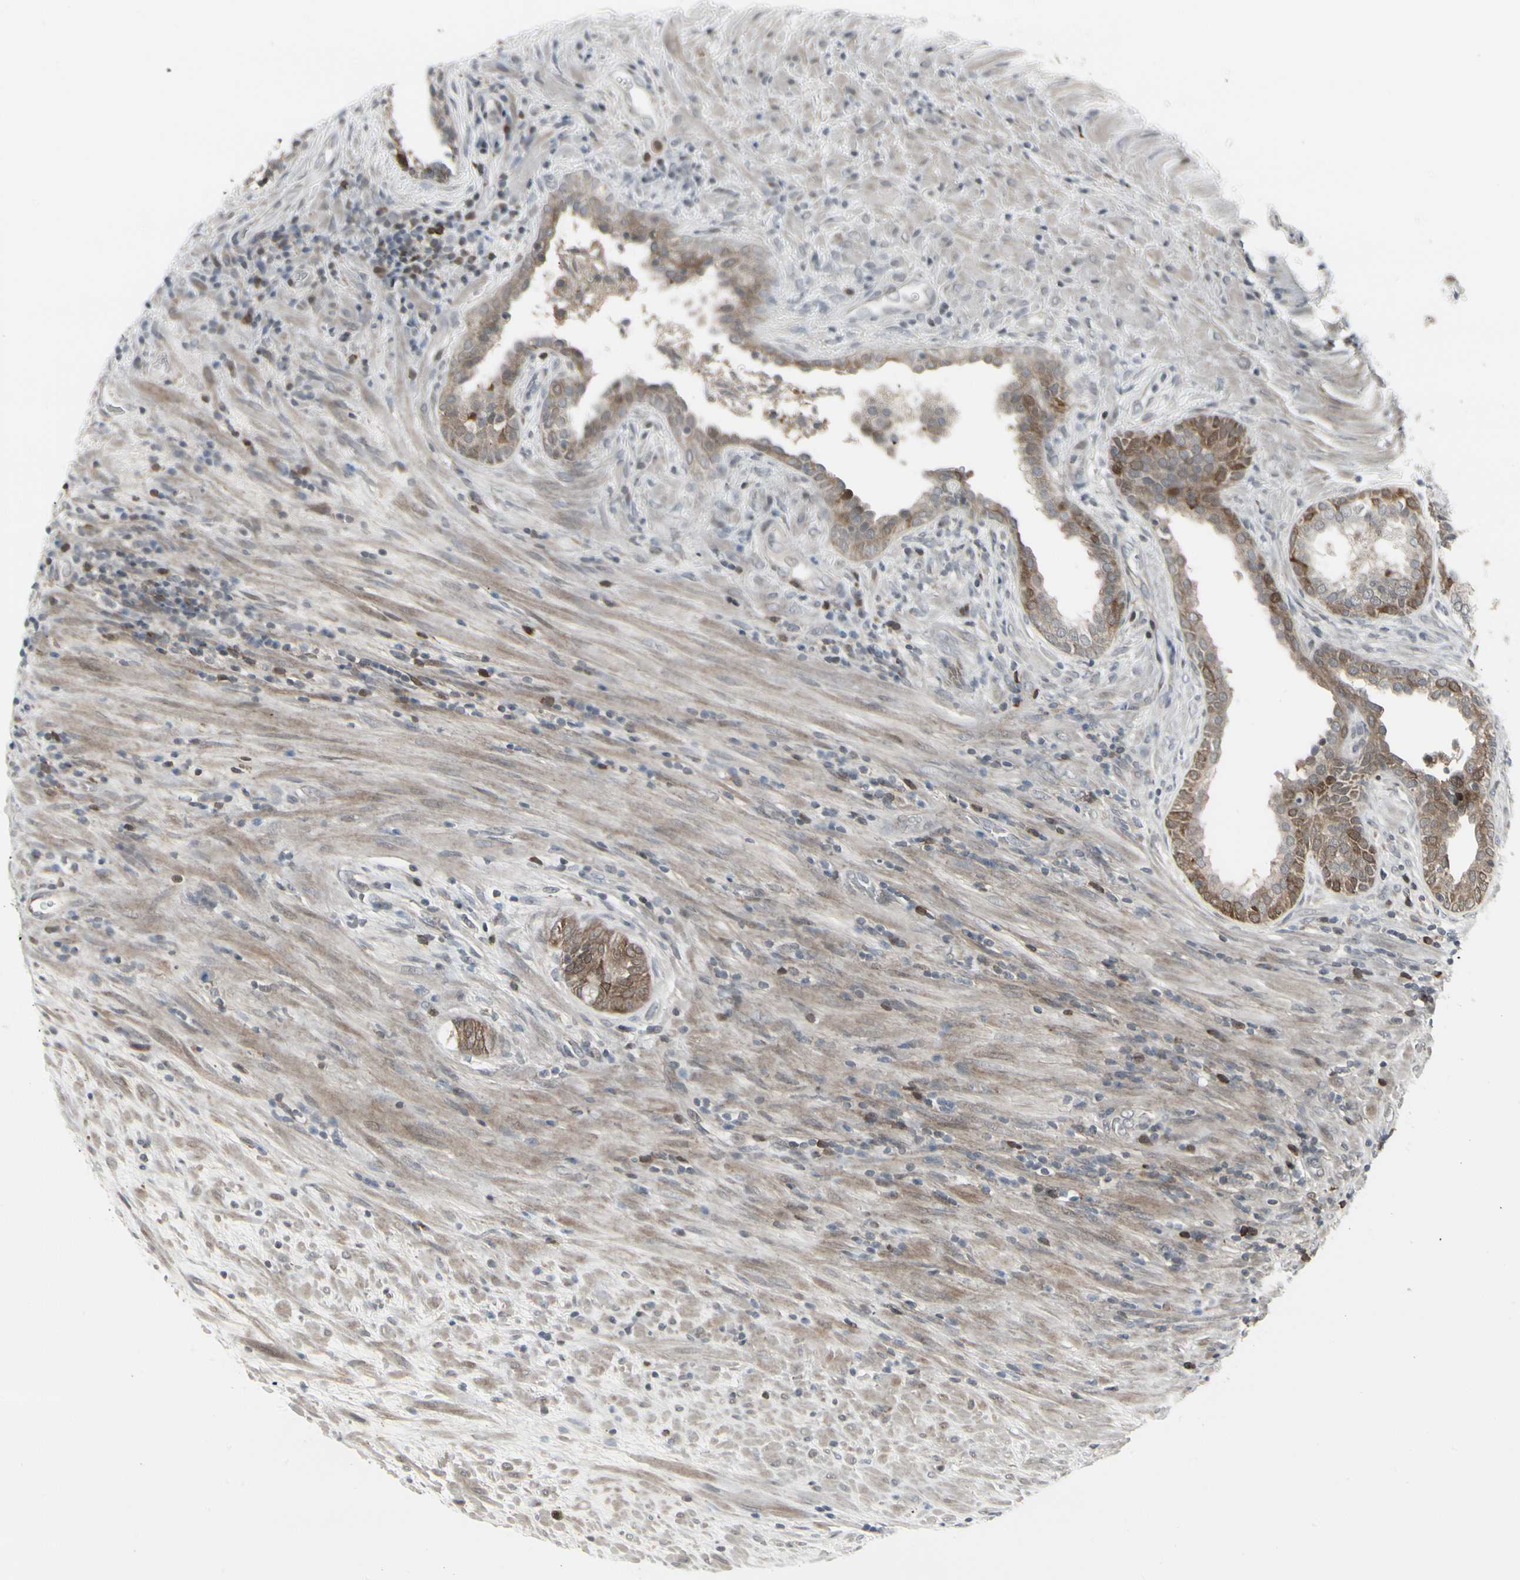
{"staining": {"intensity": "moderate", "quantity": ">75%", "location": "cytoplasmic/membranous"}, "tissue": "prostate", "cell_type": "Glandular cells", "image_type": "normal", "snomed": [{"axis": "morphology", "description": "Normal tissue, NOS"}, {"axis": "topography", "description": "Prostate"}], "caption": "The micrograph displays a brown stain indicating the presence of a protein in the cytoplasmic/membranous of glandular cells in prostate.", "gene": "IGFBP6", "patient": {"sex": "male", "age": 76}}